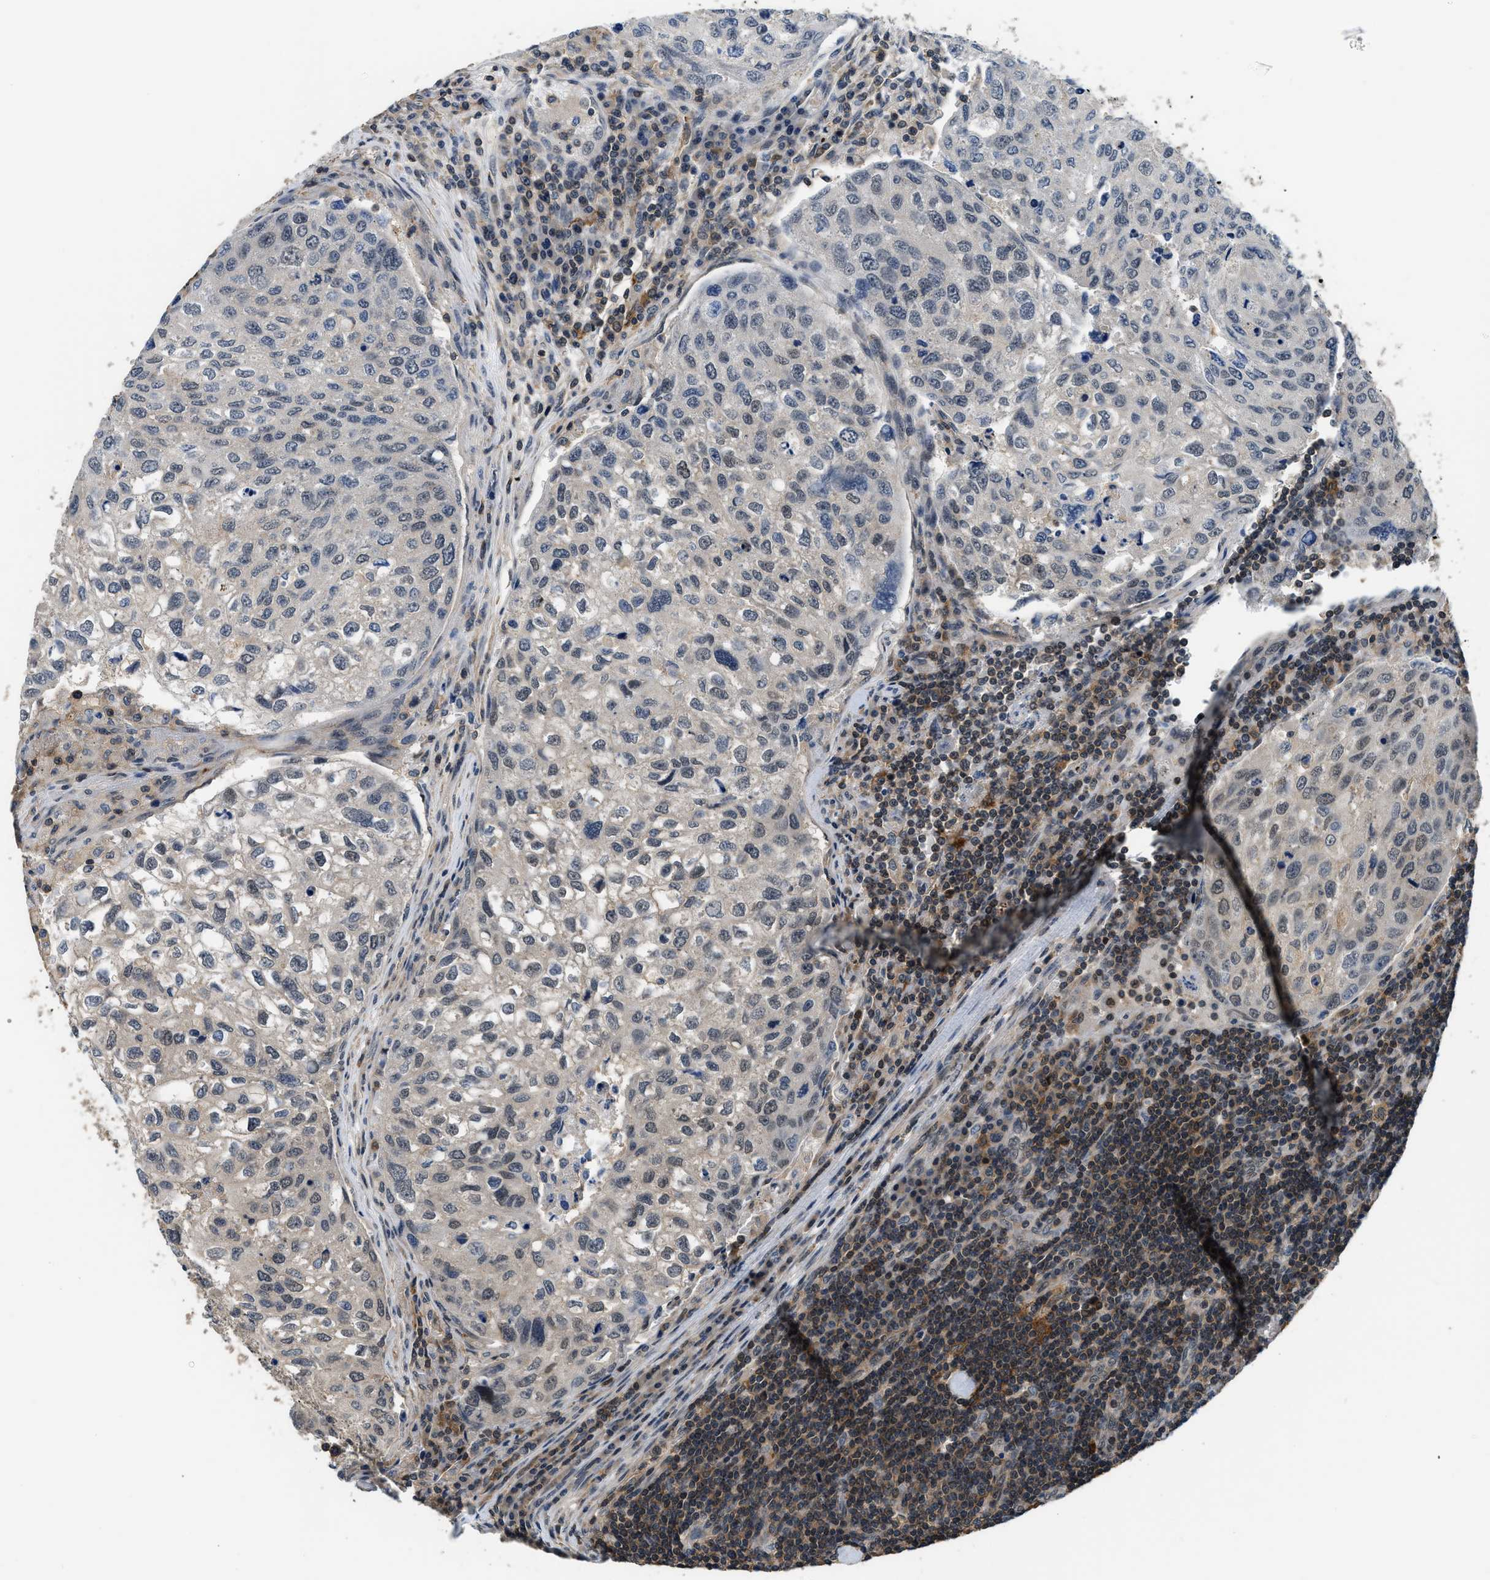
{"staining": {"intensity": "weak", "quantity": "<25%", "location": "nuclear"}, "tissue": "urothelial cancer", "cell_type": "Tumor cells", "image_type": "cancer", "snomed": [{"axis": "morphology", "description": "Urothelial carcinoma, High grade"}, {"axis": "topography", "description": "Lymph node"}, {"axis": "topography", "description": "Urinary bladder"}], "caption": "Image shows no significant protein expression in tumor cells of urothelial carcinoma (high-grade).", "gene": "MTMR1", "patient": {"sex": "male", "age": 51}}